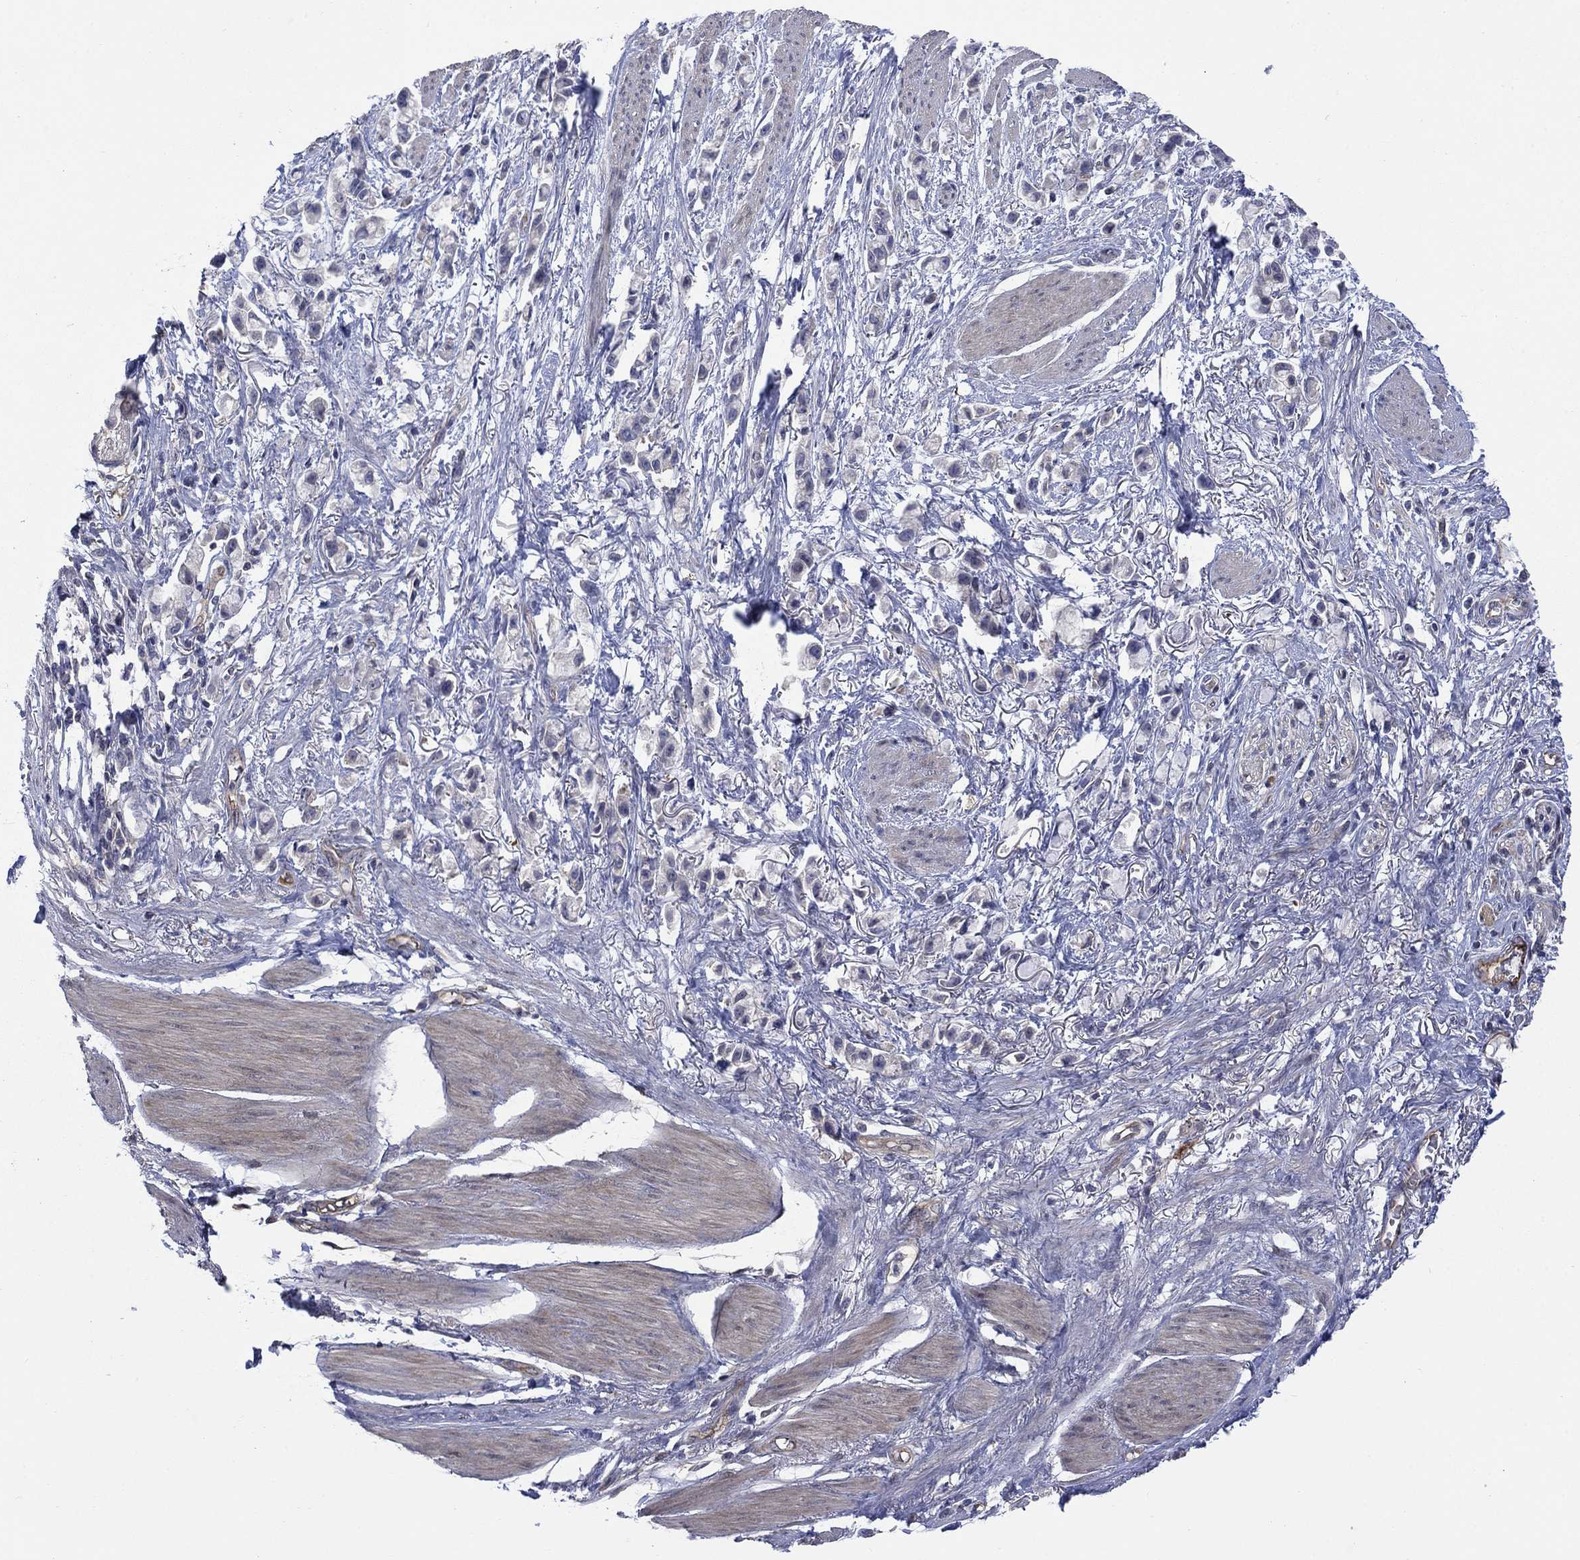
{"staining": {"intensity": "negative", "quantity": "none", "location": "none"}, "tissue": "stomach cancer", "cell_type": "Tumor cells", "image_type": "cancer", "snomed": [{"axis": "morphology", "description": "Adenocarcinoma, NOS"}, {"axis": "topography", "description": "Stomach"}], "caption": "This image is of stomach adenocarcinoma stained with IHC to label a protein in brown with the nuclei are counter-stained blue. There is no staining in tumor cells.", "gene": "PDZD2", "patient": {"sex": "female", "age": 81}}